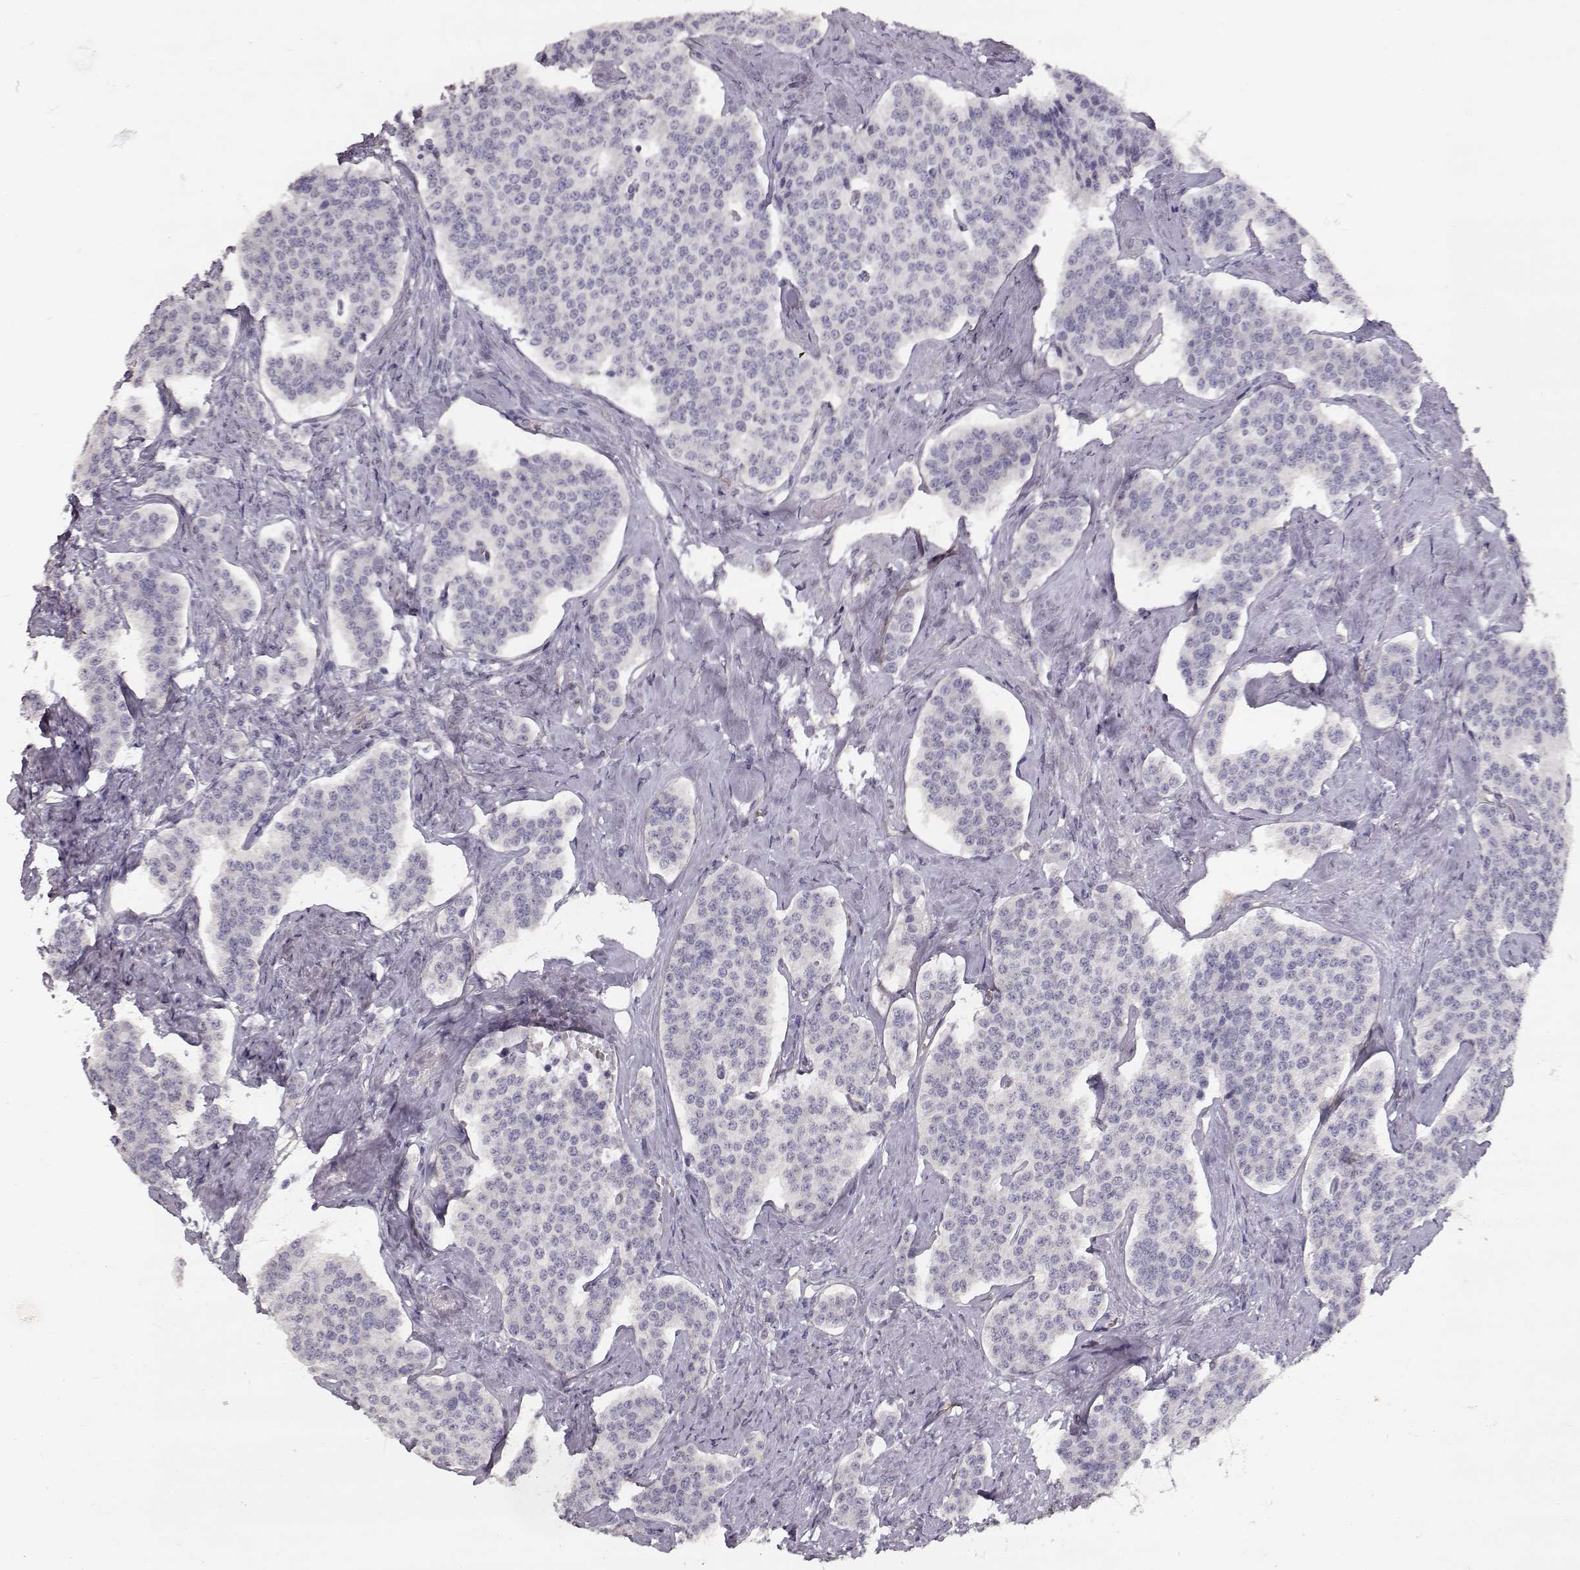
{"staining": {"intensity": "negative", "quantity": "none", "location": "none"}, "tissue": "carcinoid", "cell_type": "Tumor cells", "image_type": "cancer", "snomed": [{"axis": "morphology", "description": "Carcinoid, malignant, NOS"}, {"axis": "topography", "description": "Small intestine"}], "caption": "This is an immunohistochemistry histopathology image of human carcinoid. There is no staining in tumor cells.", "gene": "LAMC1", "patient": {"sex": "female", "age": 58}}